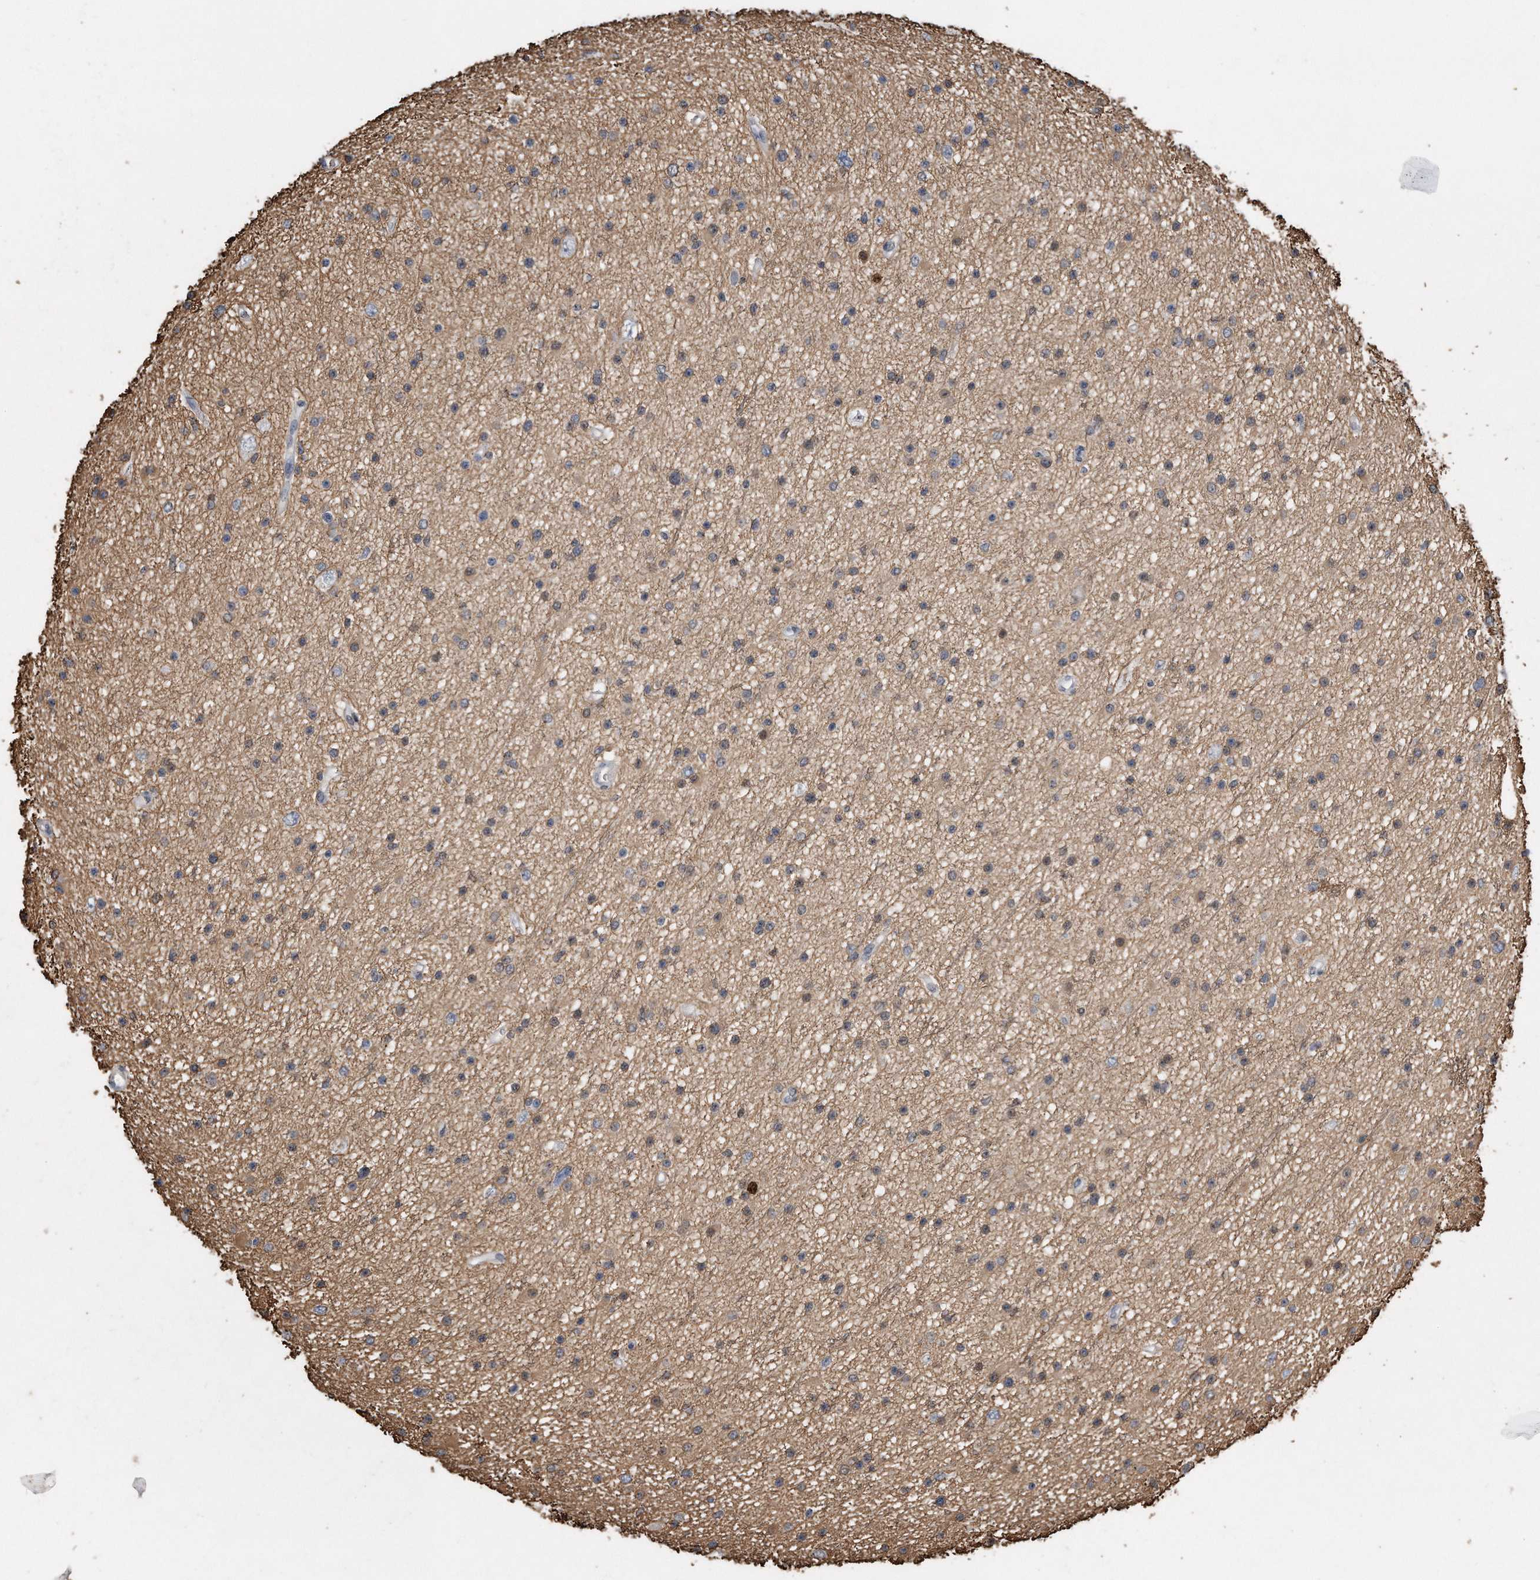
{"staining": {"intensity": "negative", "quantity": "none", "location": "none"}, "tissue": "glioma", "cell_type": "Tumor cells", "image_type": "cancer", "snomed": [{"axis": "morphology", "description": "Glioma, malignant, Low grade"}, {"axis": "topography", "description": "Cerebral cortex"}], "caption": "Protein analysis of glioma reveals no significant staining in tumor cells. The staining is performed using DAB (3,3'-diaminobenzidine) brown chromogen with nuclei counter-stained in using hematoxylin.", "gene": "PCNA", "patient": {"sex": "female", "age": 39}}